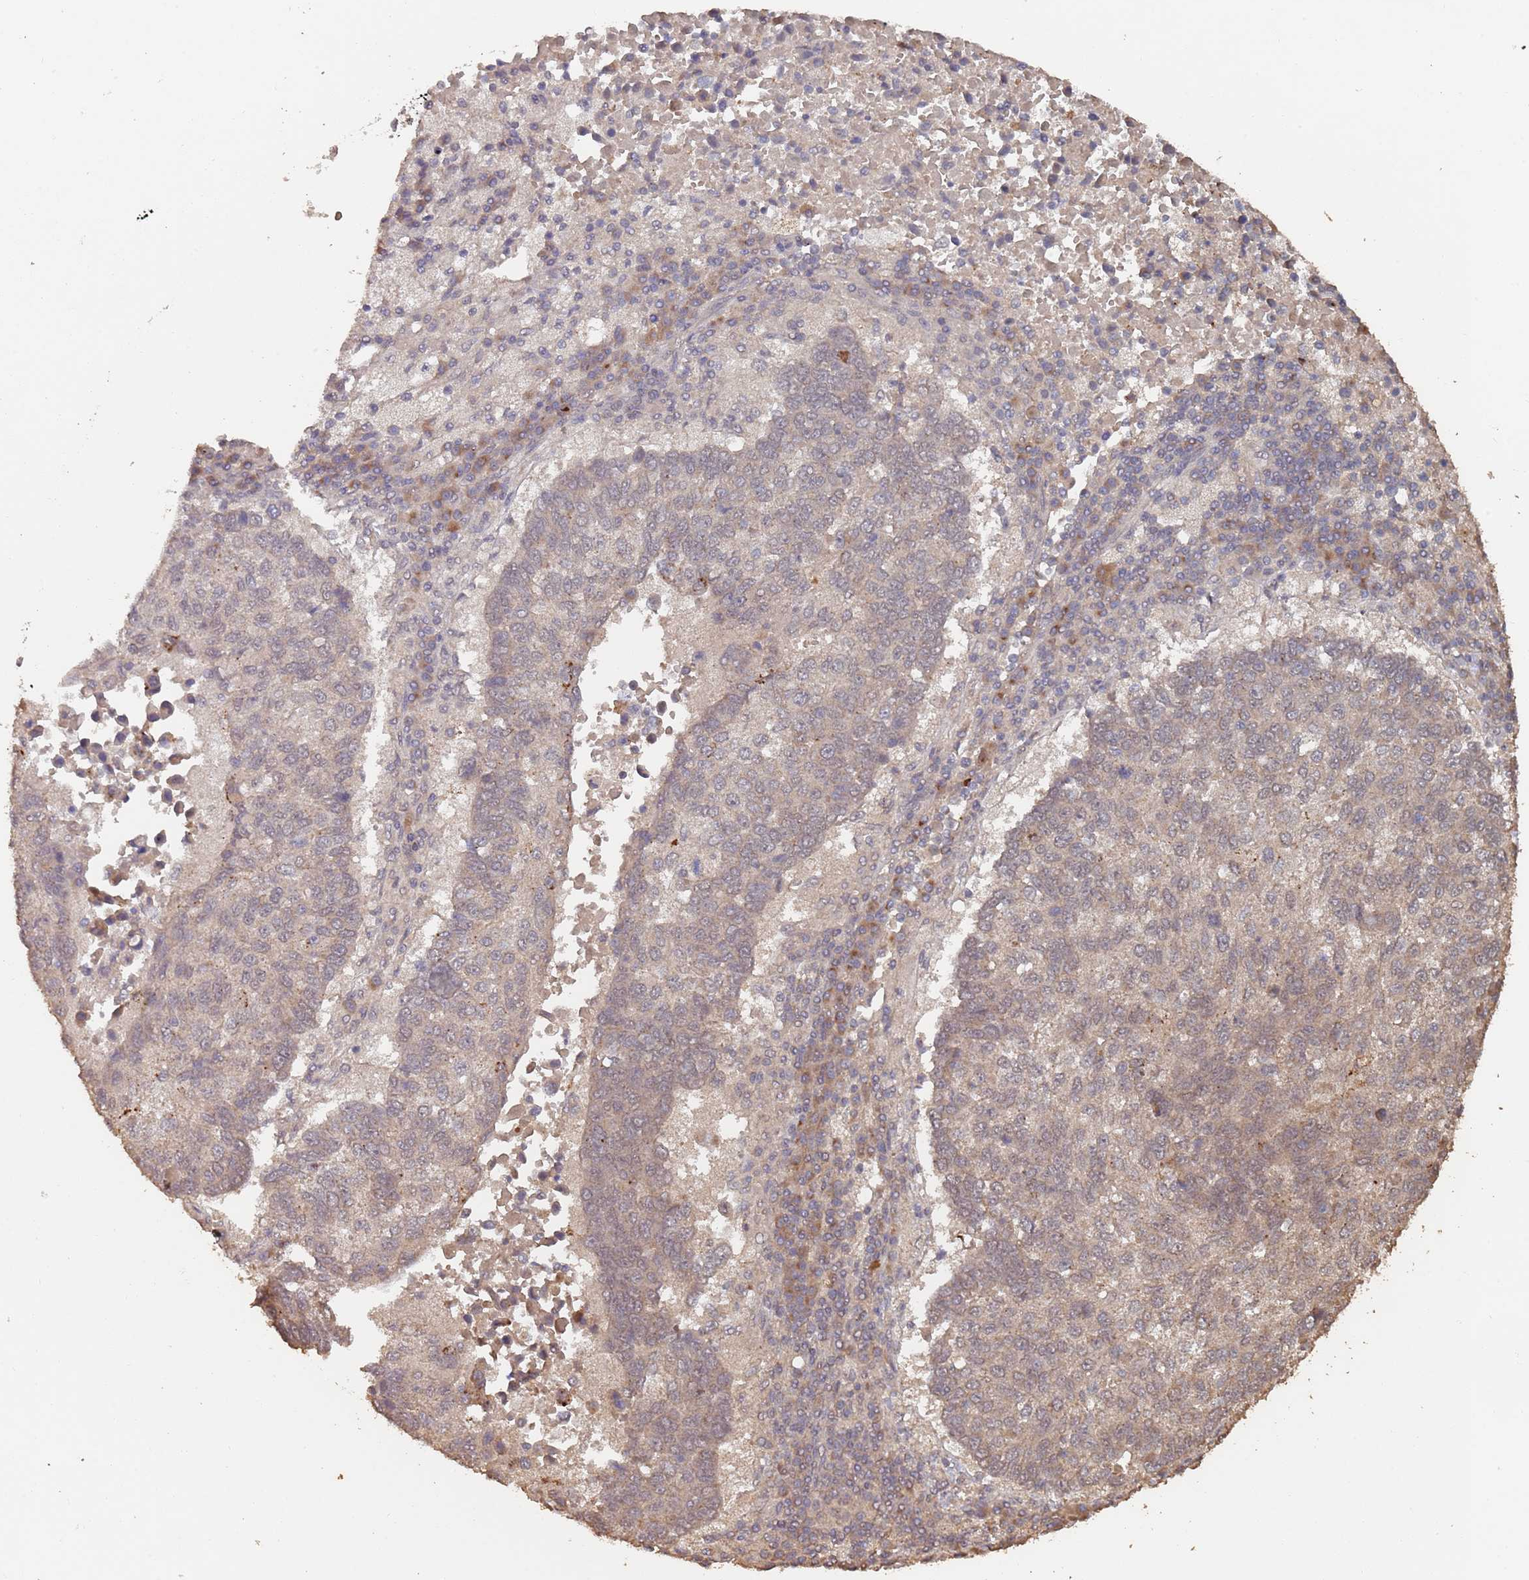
{"staining": {"intensity": "weak", "quantity": "25%-75%", "location": "cytoplasmic/membranous,nuclear"}, "tissue": "lung cancer", "cell_type": "Tumor cells", "image_type": "cancer", "snomed": [{"axis": "morphology", "description": "Squamous cell carcinoma, NOS"}, {"axis": "topography", "description": "Lung"}], "caption": "Immunohistochemical staining of human lung squamous cell carcinoma displays weak cytoplasmic/membranous and nuclear protein positivity in about 25%-75% of tumor cells. Nuclei are stained in blue.", "gene": "FRAT1", "patient": {"sex": "male", "age": 73}}